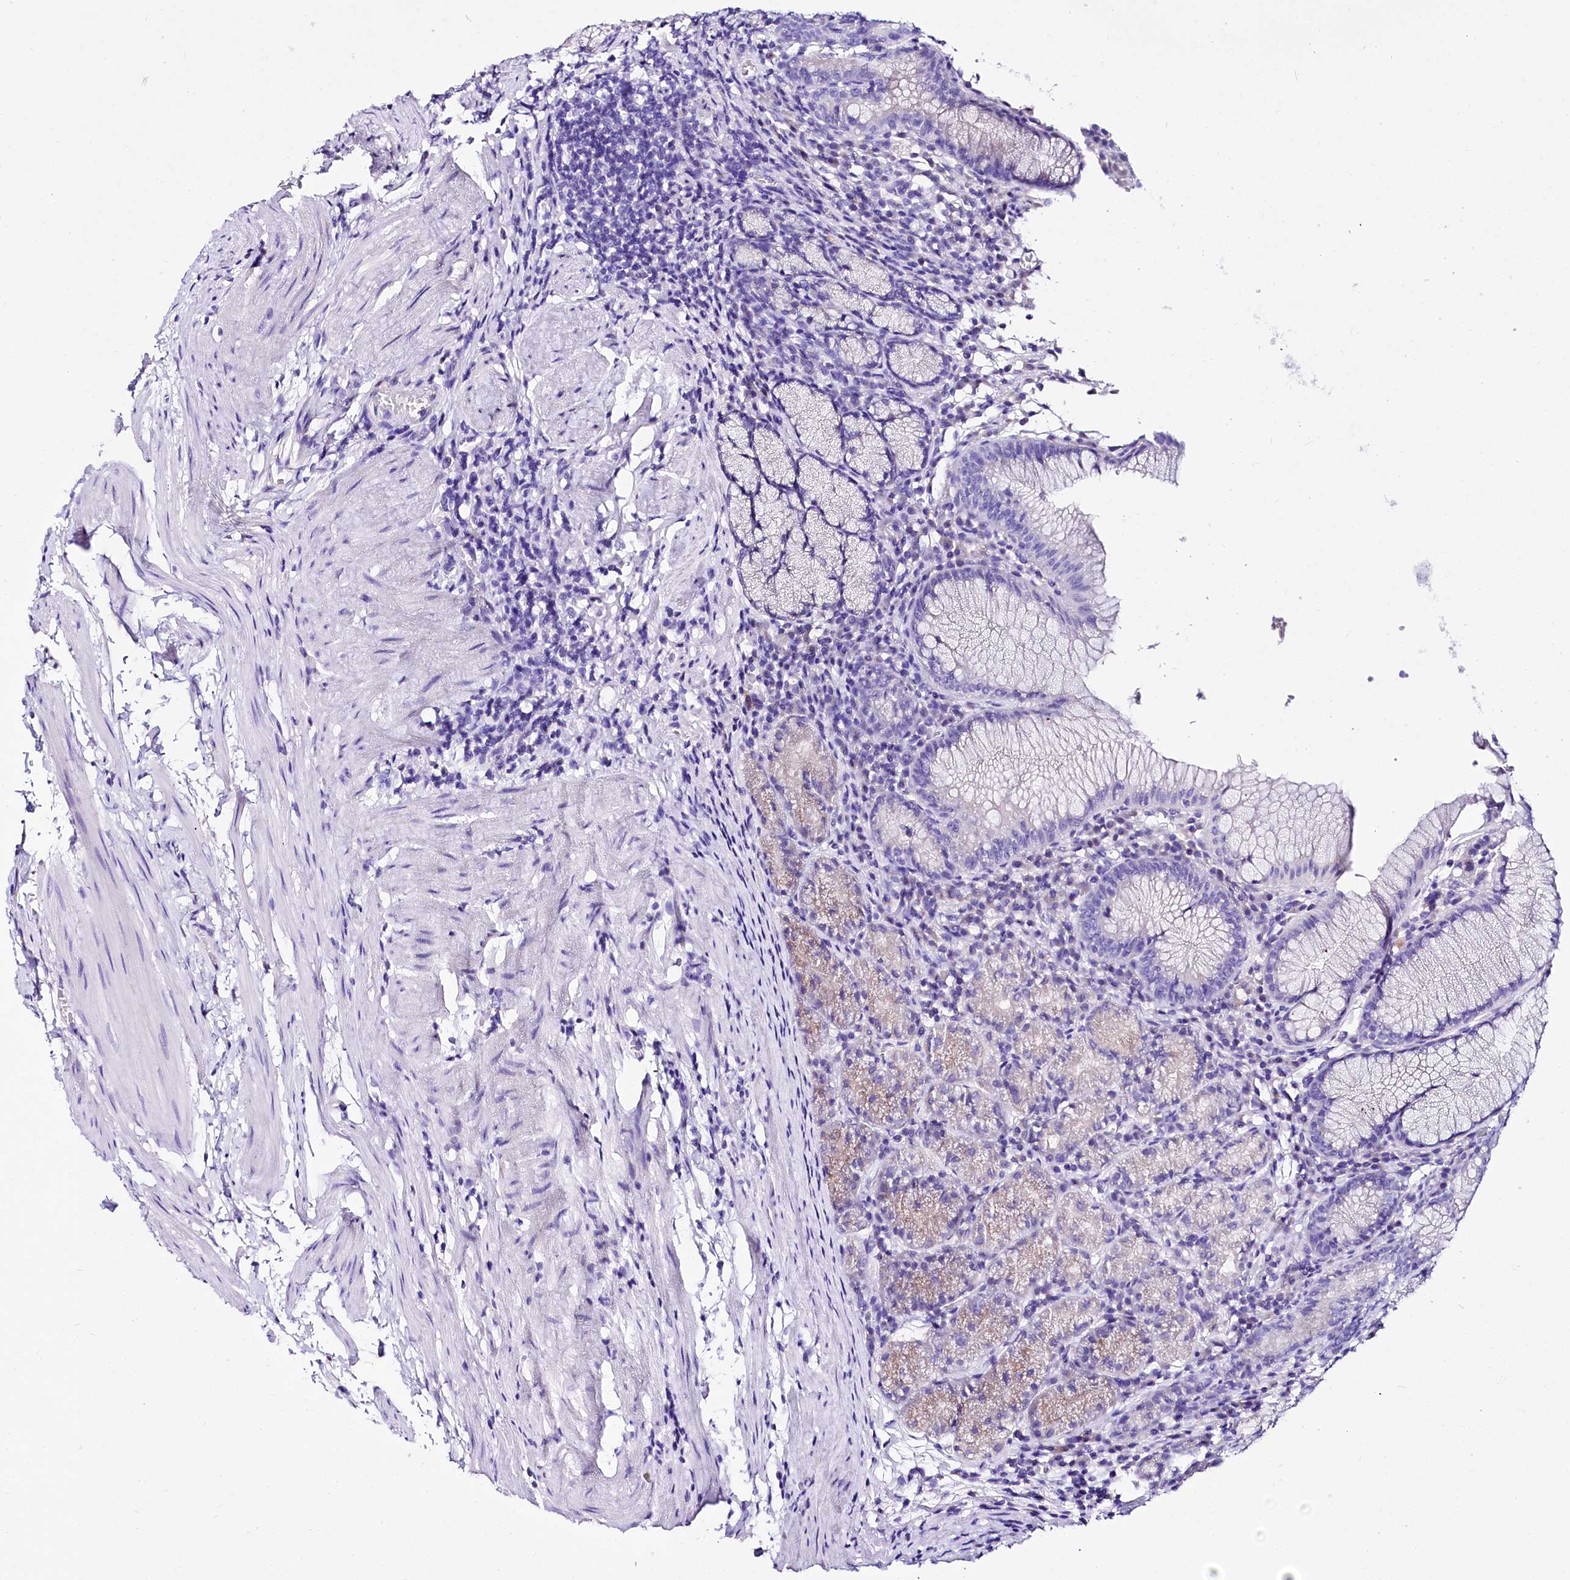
{"staining": {"intensity": "negative", "quantity": "none", "location": "none"}, "tissue": "stomach", "cell_type": "Glandular cells", "image_type": "normal", "snomed": [{"axis": "morphology", "description": "Normal tissue, NOS"}, {"axis": "topography", "description": "Stomach"}], "caption": "Immunohistochemistry (IHC) of unremarkable stomach shows no staining in glandular cells.", "gene": "A2ML1", "patient": {"sex": "male", "age": 55}}